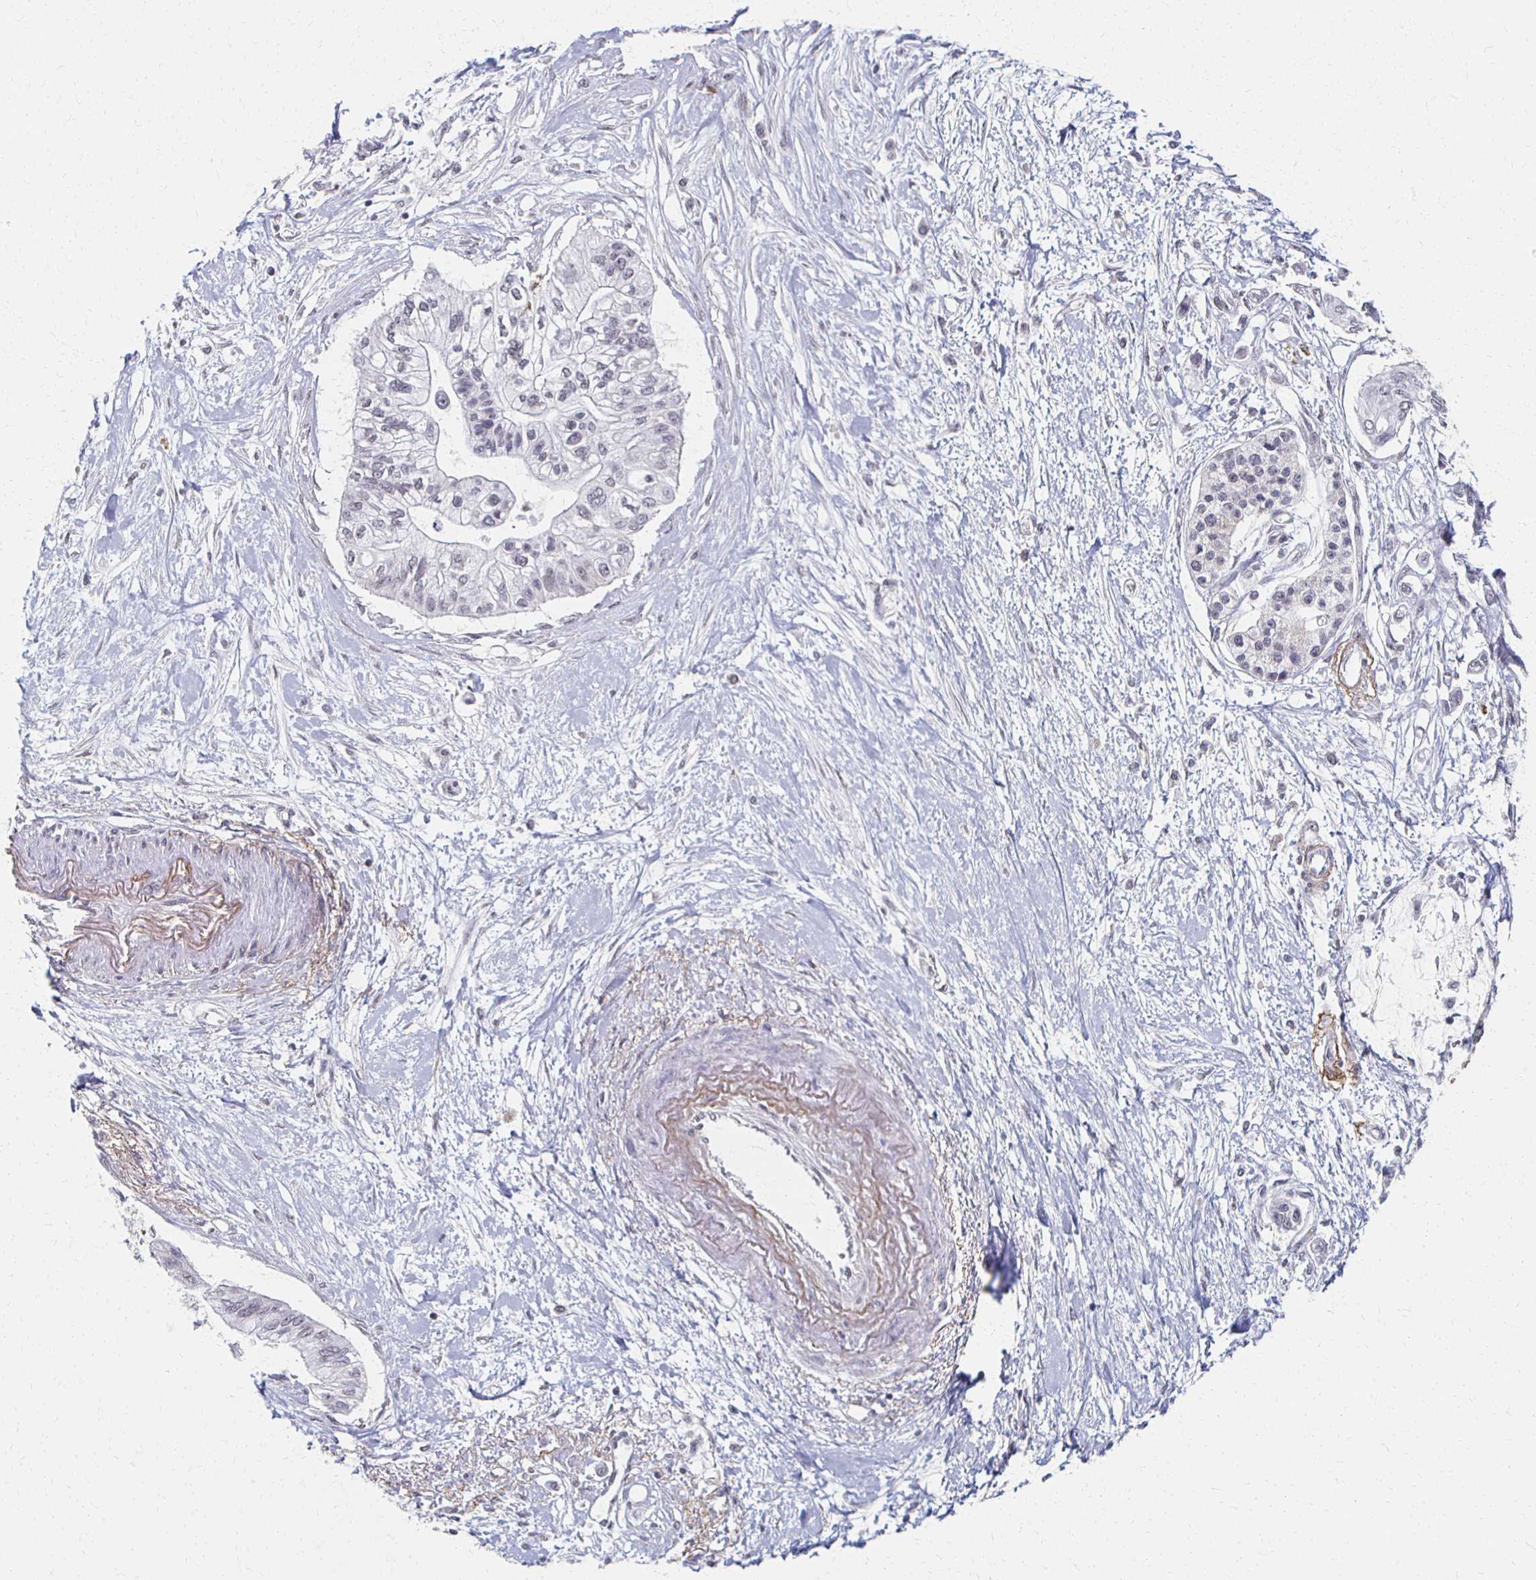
{"staining": {"intensity": "negative", "quantity": "none", "location": "none"}, "tissue": "pancreatic cancer", "cell_type": "Tumor cells", "image_type": "cancer", "snomed": [{"axis": "morphology", "description": "Adenocarcinoma, NOS"}, {"axis": "topography", "description": "Pancreas"}], "caption": "The photomicrograph displays no staining of tumor cells in pancreatic adenocarcinoma.", "gene": "DAB1", "patient": {"sex": "female", "age": 77}}